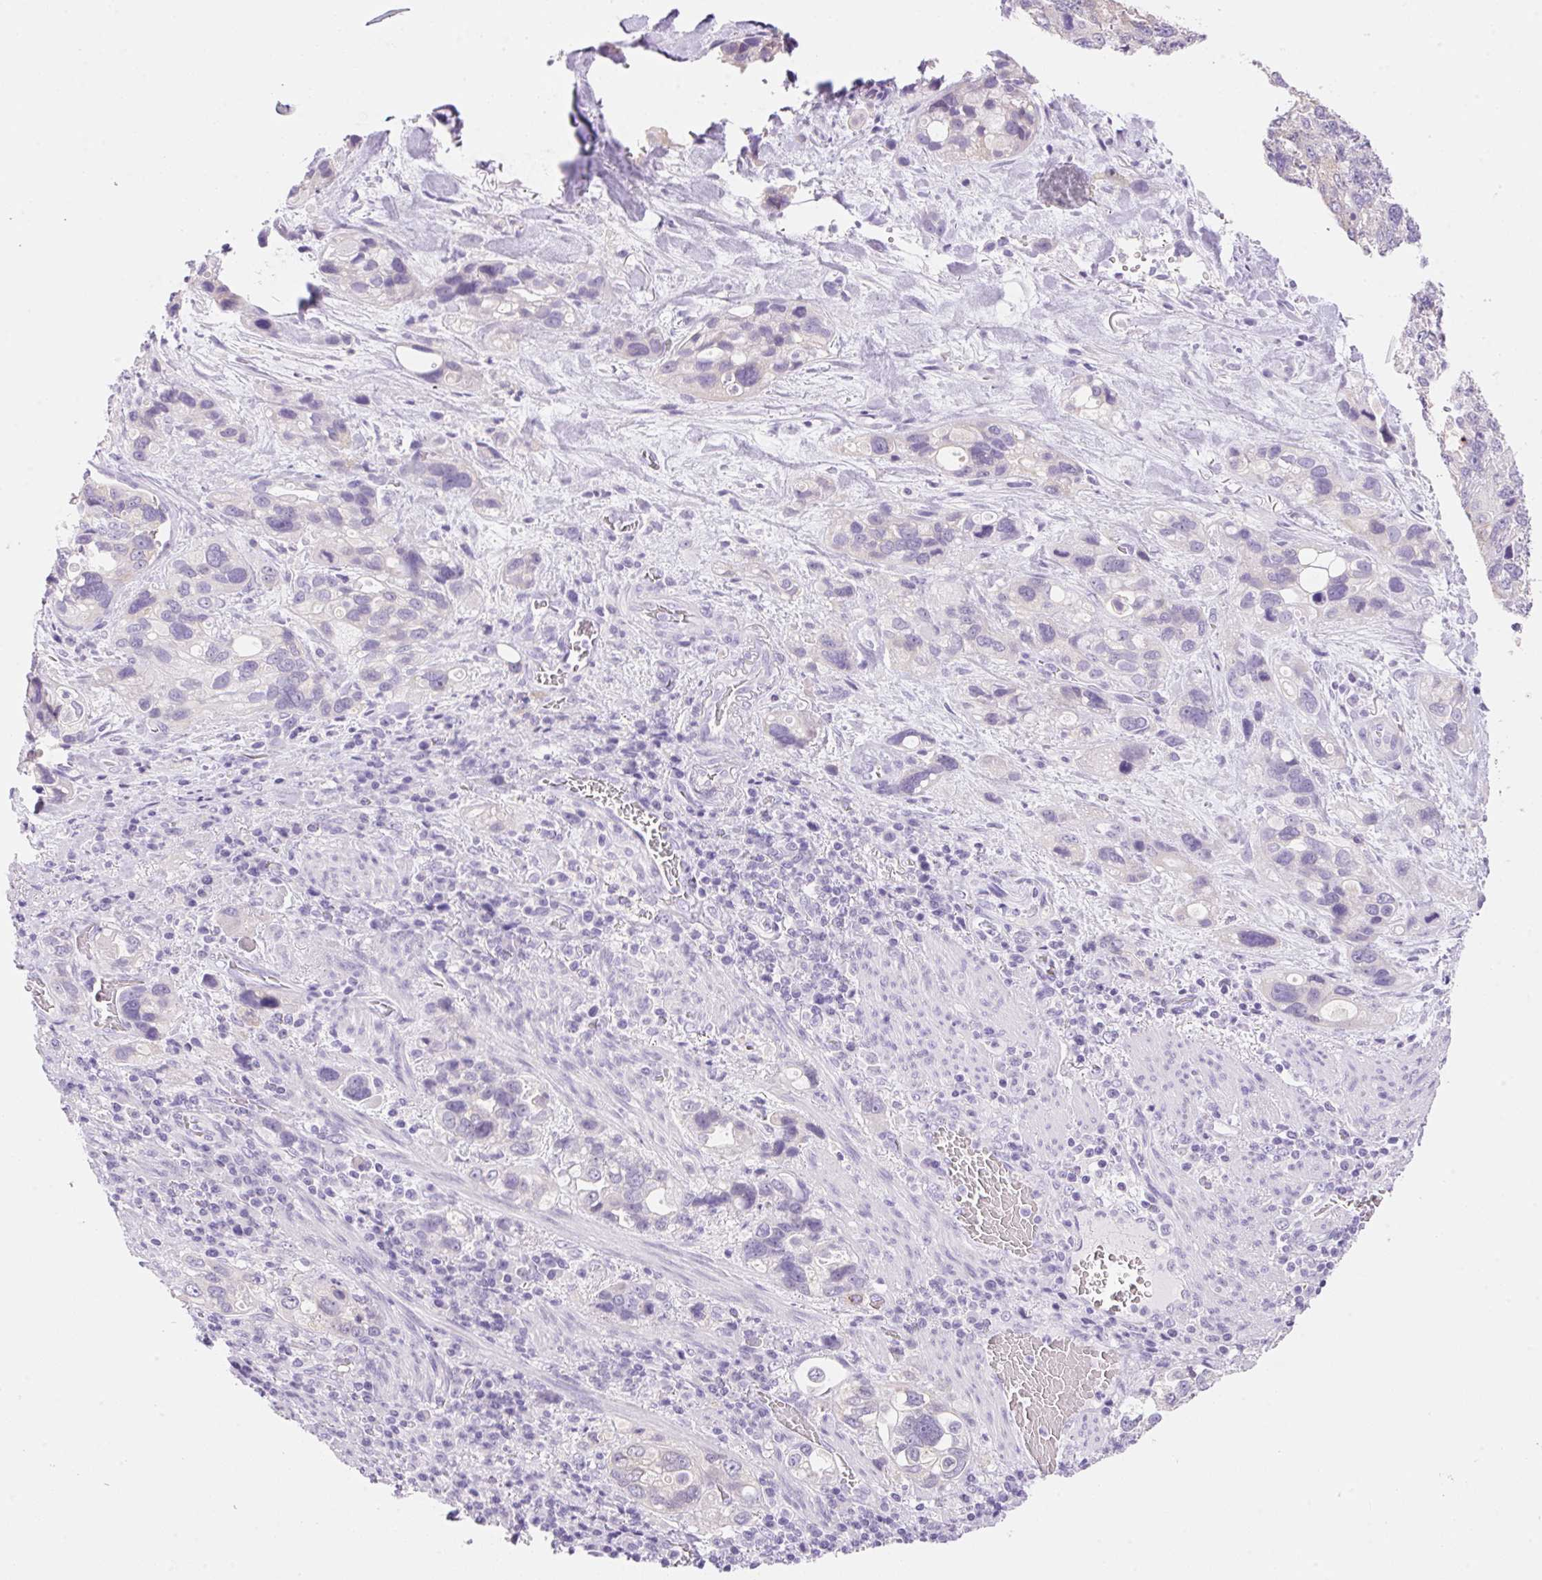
{"staining": {"intensity": "negative", "quantity": "none", "location": "none"}, "tissue": "stomach cancer", "cell_type": "Tumor cells", "image_type": "cancer", "snomed": [{"axis": "morphology", "description": "Adenocarcinoma, NOS"}, {"axis": "topography", "description": "Stomach, upper"}], "caption": "Protein analysis of stomach adenocarcinoma shows no significant positivity in tumor cells. (DAB immunohistochemistry (IHC) with hematoxylin counter stain).", "gene": "DHCR24", "patient": {"sex": "female", "age": 81}}